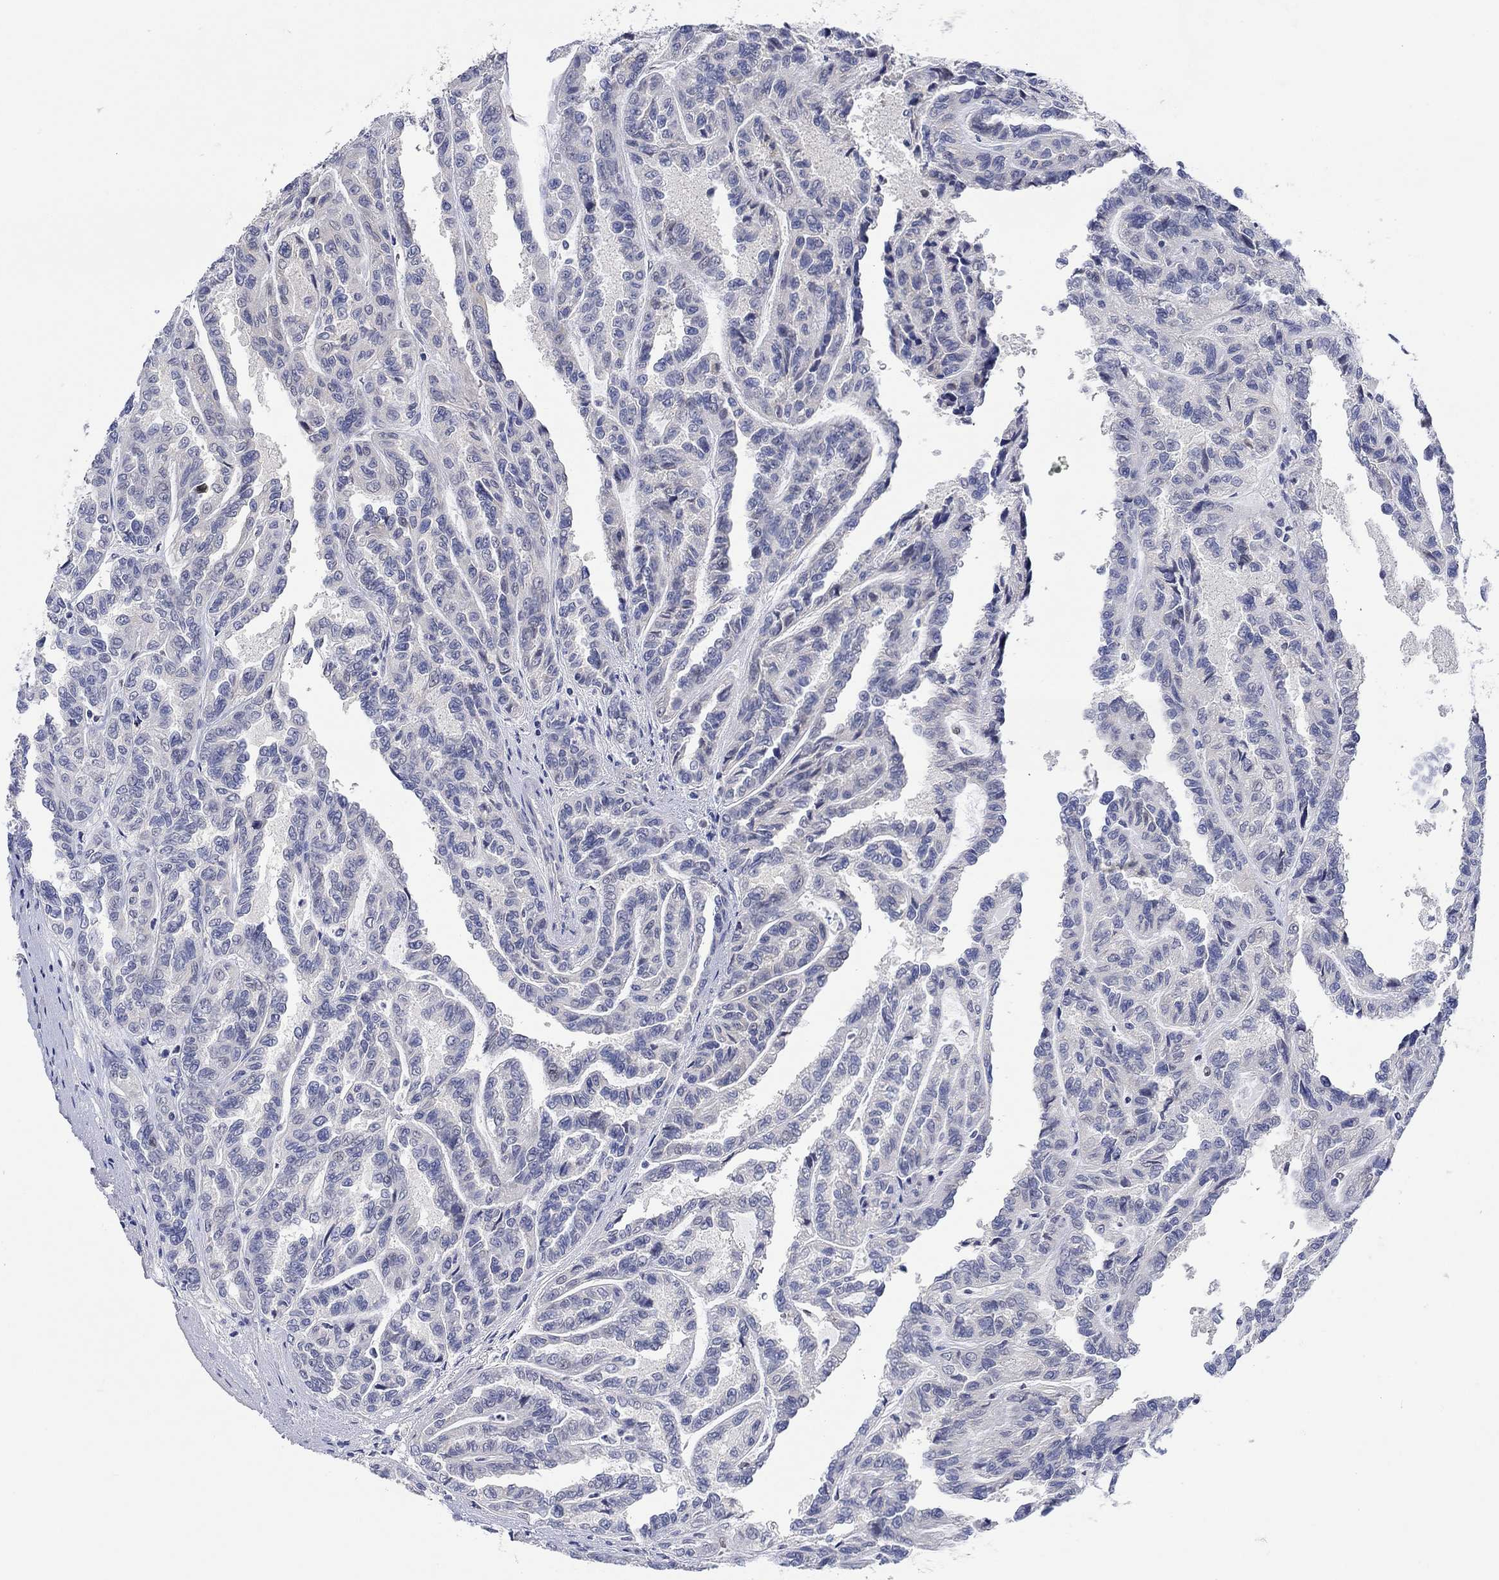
{"staining": {"intensity": "negative", "quantity": "none", "location": "none"}, "tissue": "renal cancer", "cell_type": "Tumor cells", "image_type": "cancer", "snomed": [{"axis": "morphology", "description": "Adenocarcinoma, NOS"}, {"axis": "topography", "description": "Kidney"}], "caption": "This is an IHC image of human adenocarcinoma (renal). There is no expression in tumor cells.", "gene": "DLK1", "patient": {"sex": "male", "age": 79}}